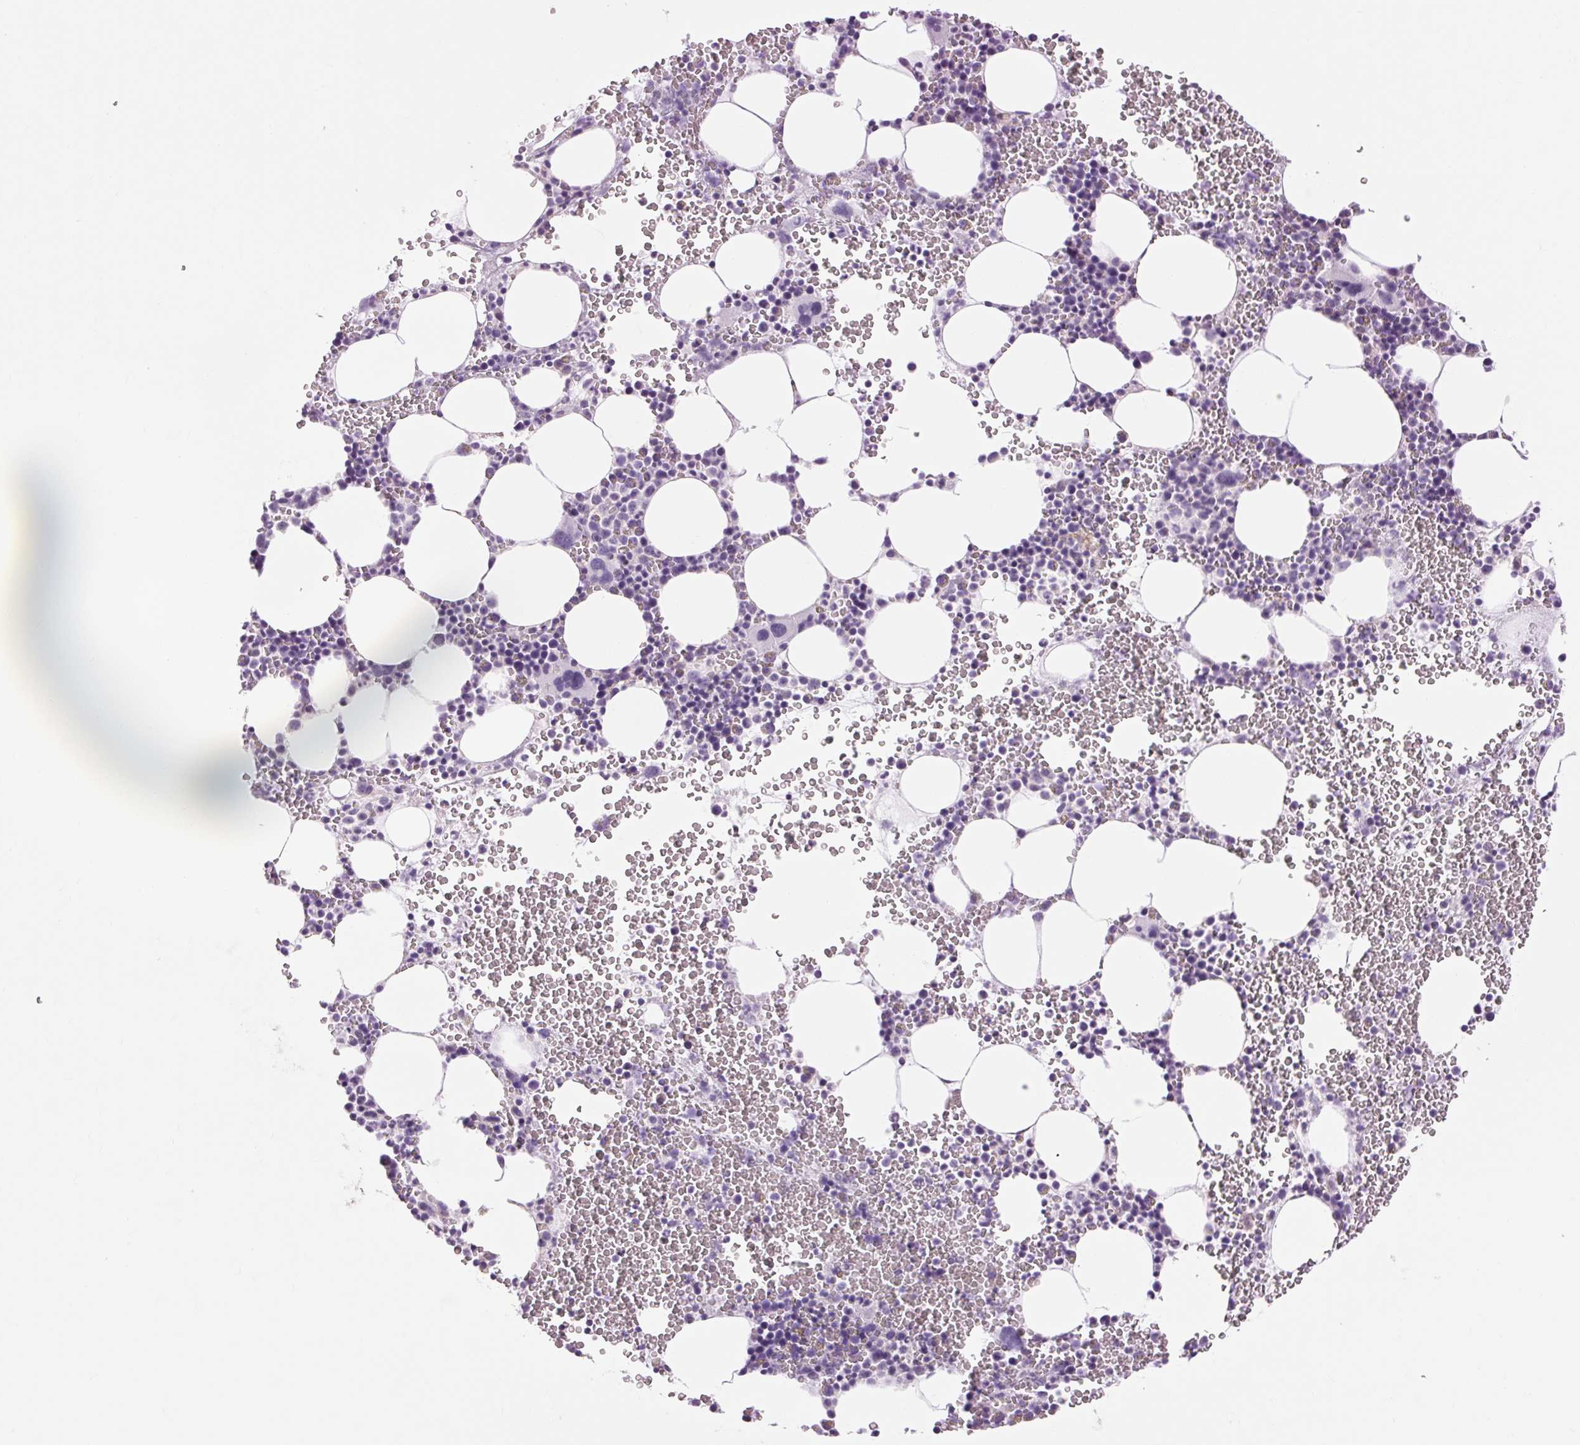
{"staining": {"intensity": "negative", "quantity": "none", "location": "none"}, "tissue": "bone marrow", "cell_type": "Hematopoietic cells", "image_type": "normal", "snomed": [{"axis": "morphology", "description": "Normal tissue, NOS"}, {"axis": "topography", "description": "Bone marrow"}], "caption": "This is an IHC photomicrograph of normal human bone marrow. There is no staining in hematopoietic cells.", "gene": "SOWAHC", "patient": {"sex": "male", "age": 82}}